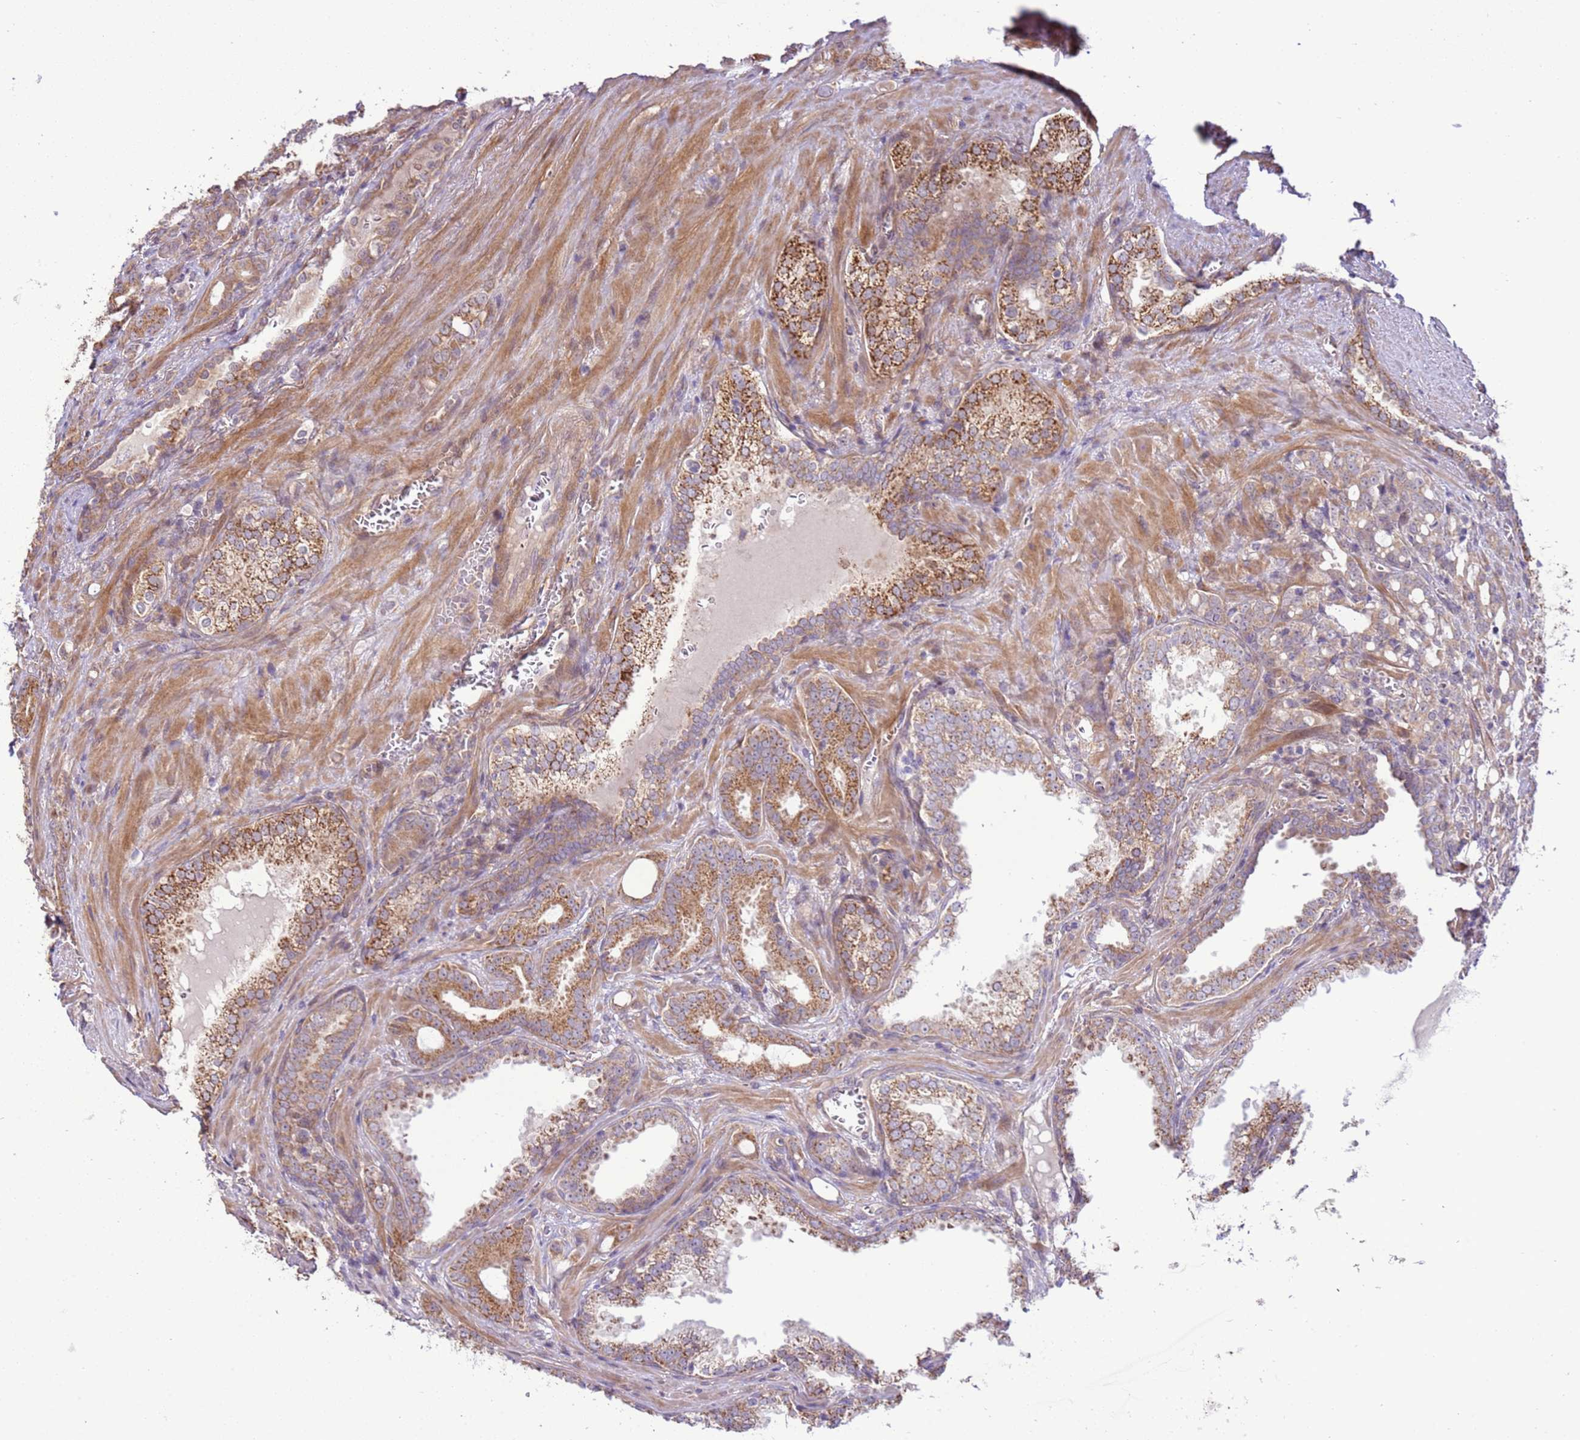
{"staining": {"intensity": "moderate", "quantity": ">75%", "location": "cytoplasmic/membranous"}, "tissue": "prostate cancer", "cell_type": "Tumor cells", "image_type": "cancer", "snomed": [{"axis": "morphology", "description": "Adenocarcinoma, High grade"}, {"axis": "topography", "description": "Prostate"}], "caption": "Protein analysis of prostate cancer tissue demonstrates moderate cytoplasmic/membranous staining in approximately >75% of tumor cells. The staining was performed using DAB (3,3'-diaminobenzidine) to visualize the protein expression in brown, while the nuclei were stained in blue with hematoxylin (Magnification: 20x).", "gene": "SCARA3", "patient": {"sex": "male", "age": 72}}